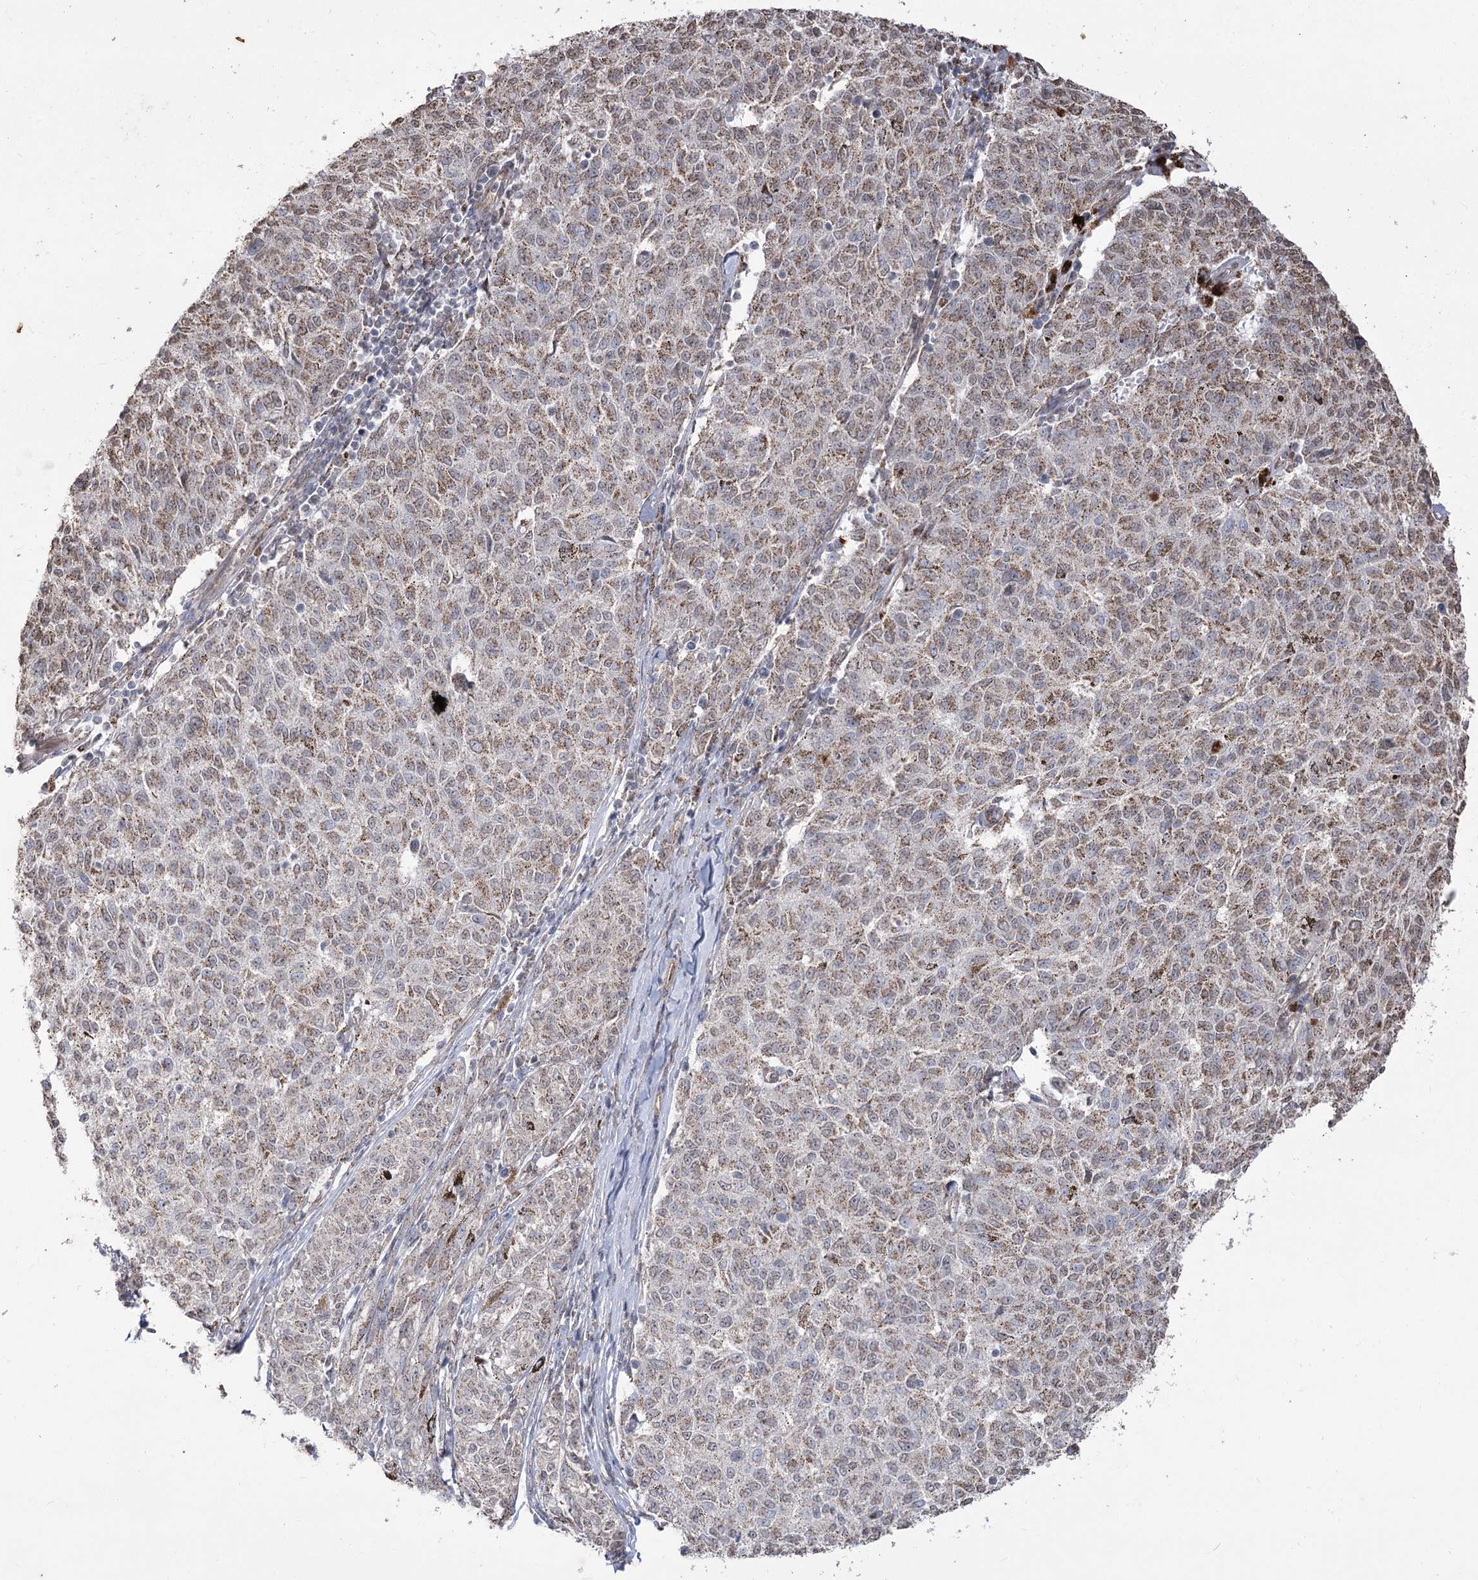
{"staining": {"intensity": "weak", "quantity": "25%-75%", "location": "cytoplasmic/membranous,nuclear"}, "tissue": "melanoma", "cell_type": "Tumor cells", "image_type": "cancer", "snomed": [{"axis": "morphology", "description": "Malignant melanoma, NOS"}, {"axis": "topography", "description": "Skin"}], "caption": "IHC photomicrograph of neoplastic tissue: melanoma stained using immunohistochemistry exhibits low levels of weak protein expression localized specifically in the cytoplasmic/membranous and nuclear of tumor cells, appearing as a cytoplasmic/membranous and nuclear brown color.", "gene": "ZSCAN23", "patient": {"sex": "female", "age": 72}}